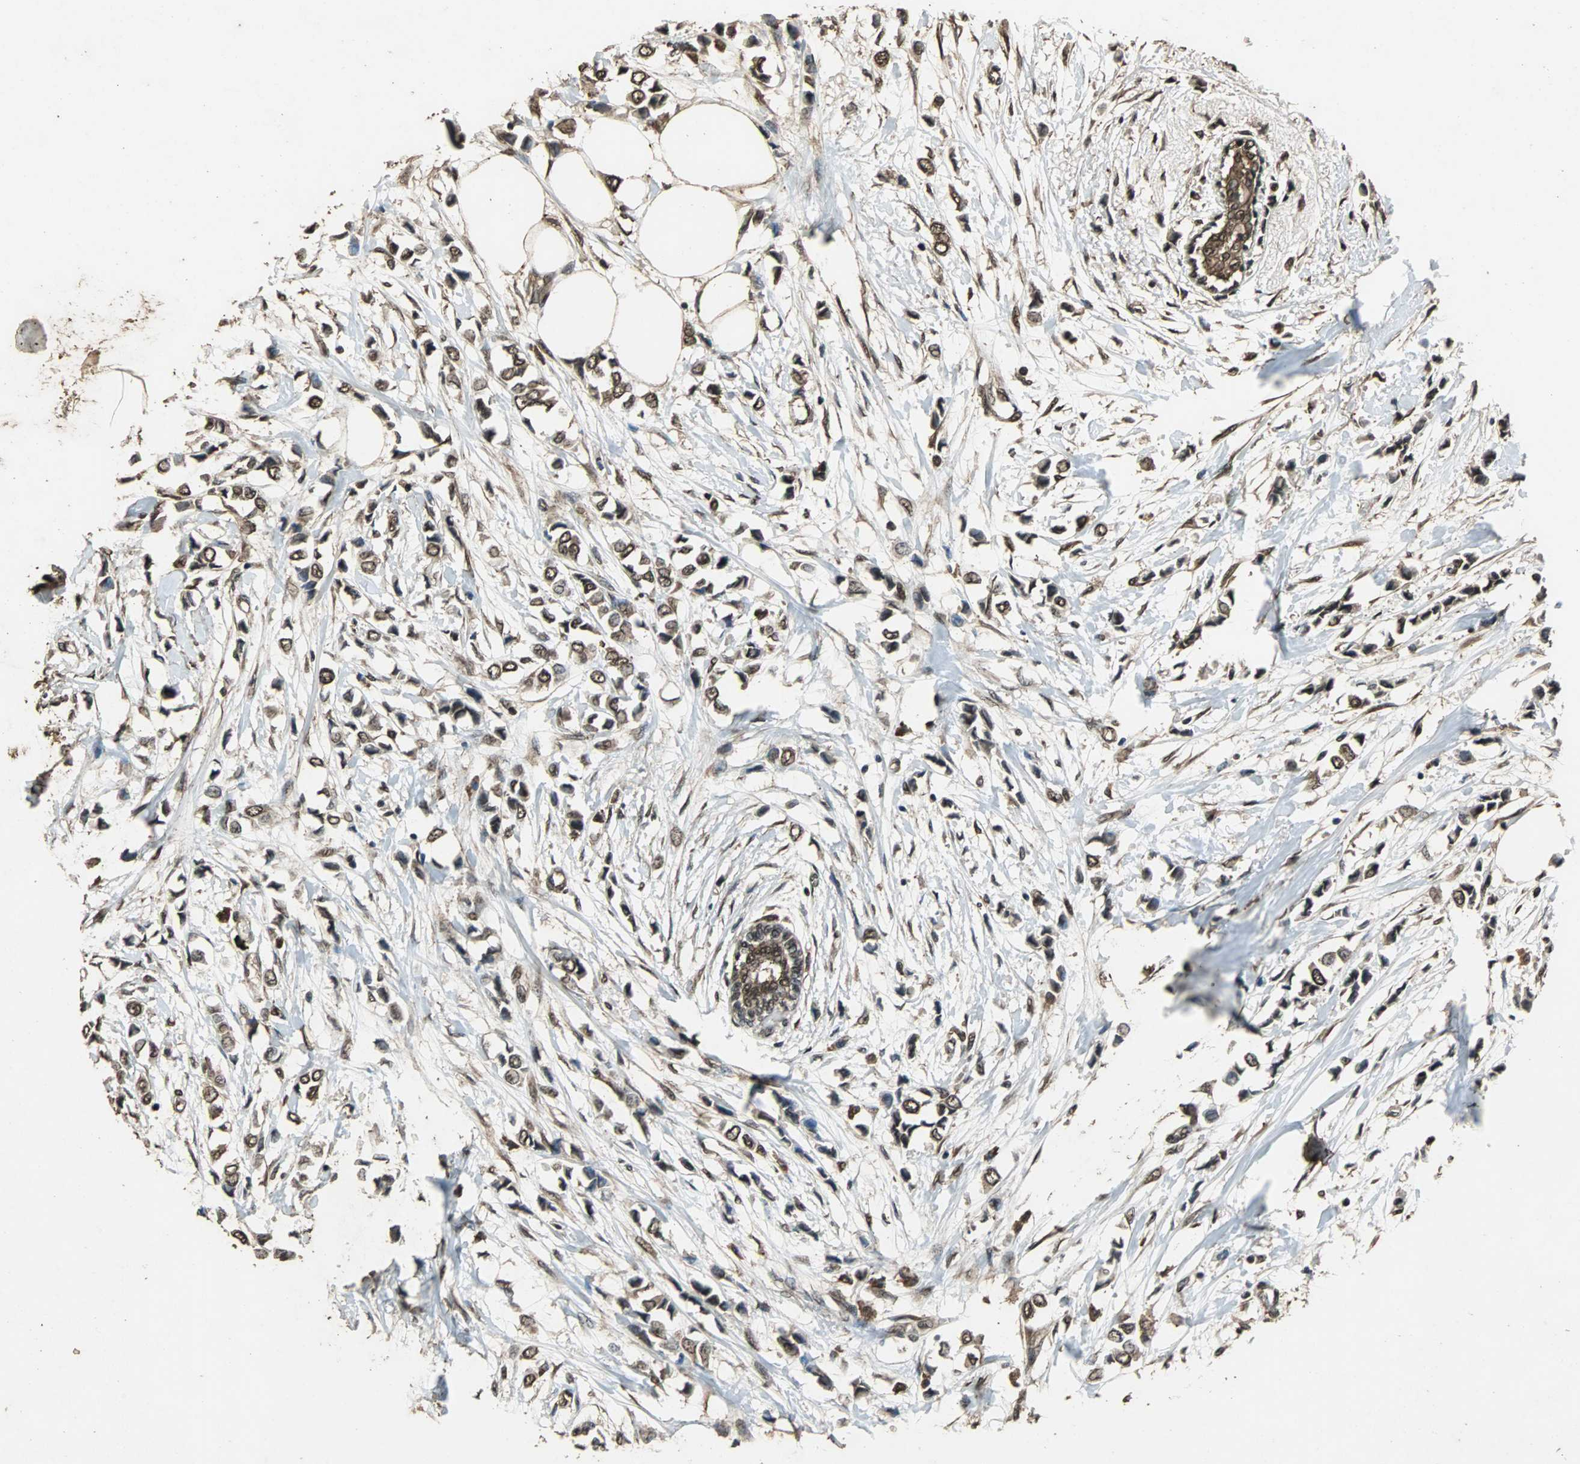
{"staining": {"intensity": "strong", "quantity": ">75%", "location": "cytoplasmic/membranous,nuclear"}, "tissue": "breast cancer", "cell_type": "Tumor cells", "image_type": "cancer", "snomed": [{"axis": "morphology", "description": "Lobular carcinoma"}, {"axis": "topography", "description": "Breast"}], "caption": "An IHC micrograph of neoplastic tissue is shown. Protein staining in brown highlights strong cytoplasmic/membranous and nuclear positivity in lobular carcinoma (breast) within tumor cells. (DAB (3,3'-diaminobenzidine) IHC with brightfield microscopy, high magnification).", "gene": "ZNF18", "patient": {"sex": "female", "age": 51}}